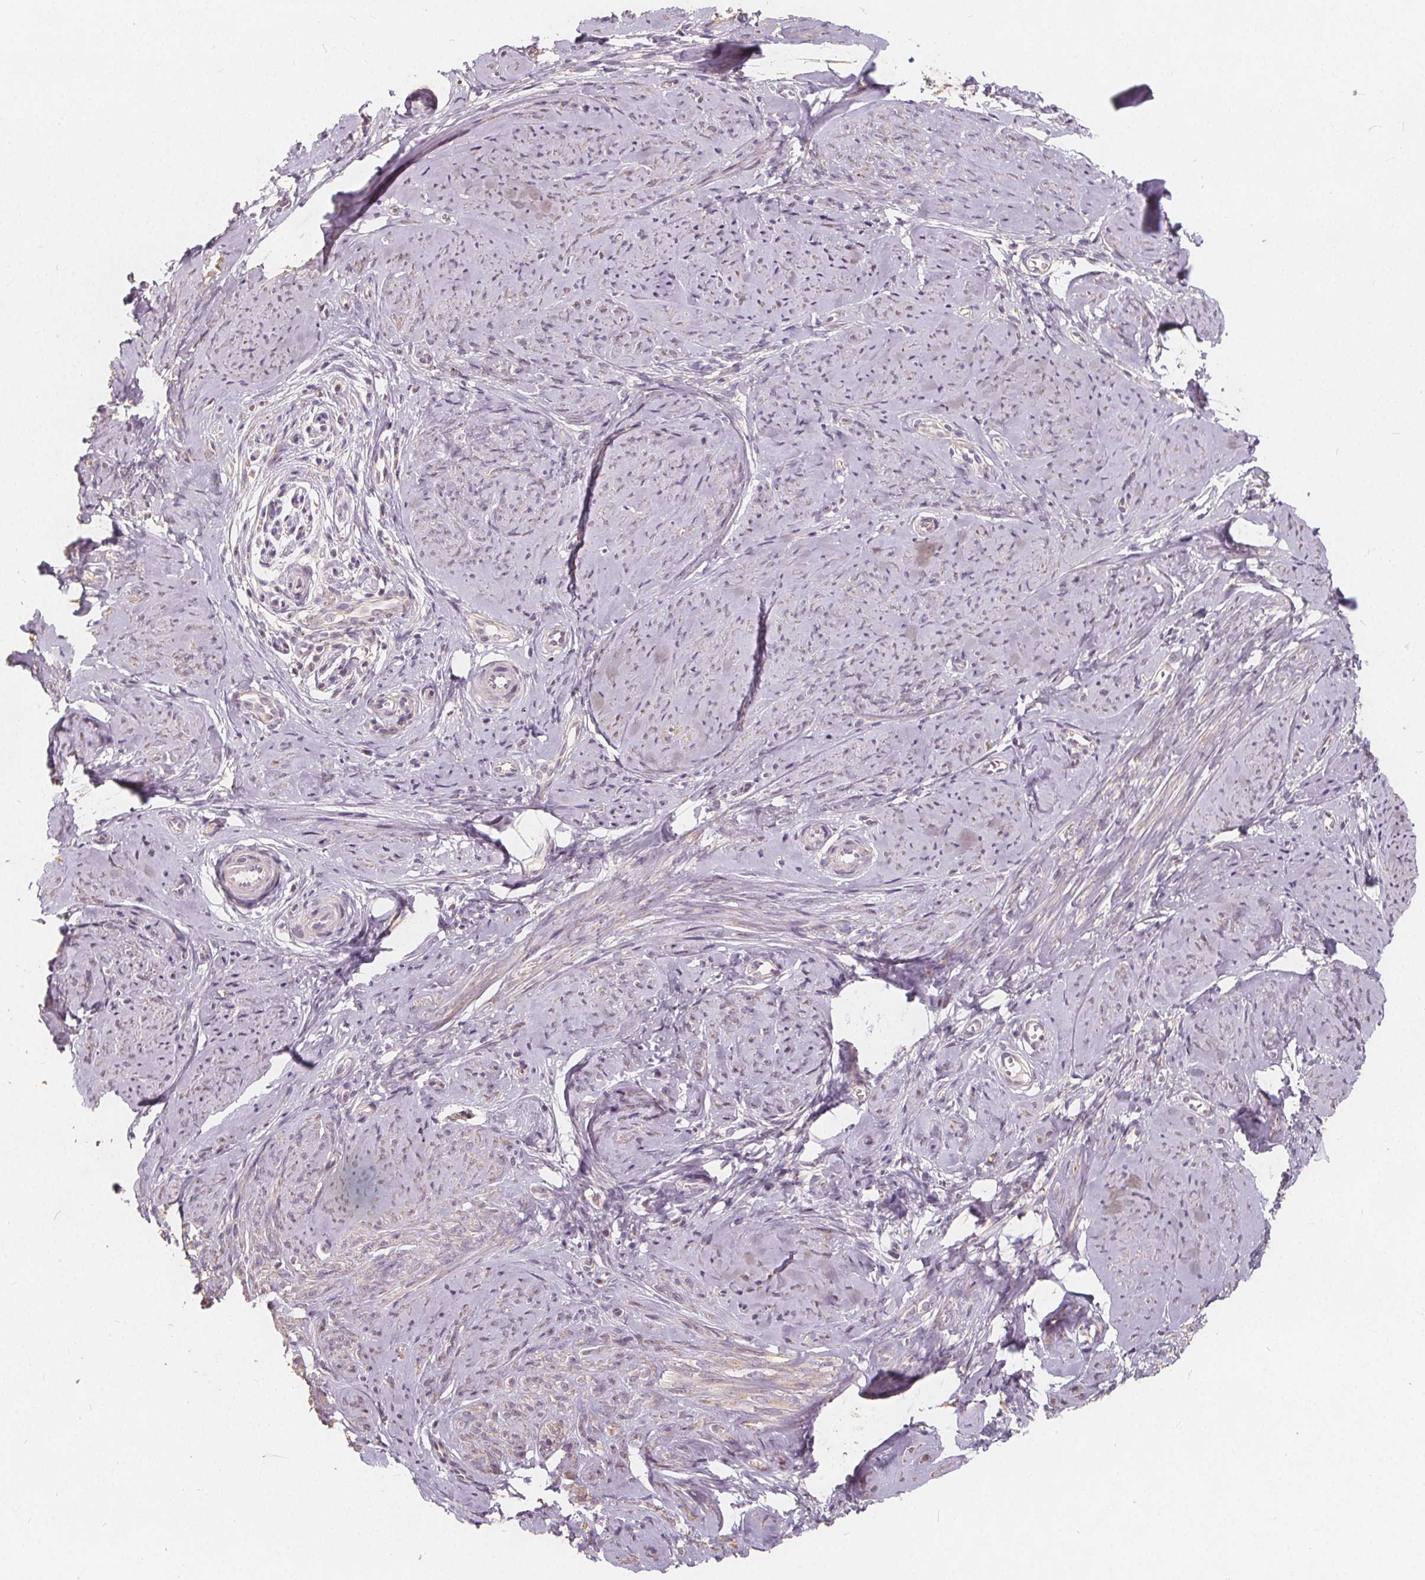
{"staining": {"intensity": "negative", "quantity": "none", "location": "none"}, "tissue": "smooth muscle", "cell_type": "Smooth muscle cells", "image_type": "normal", "snomed": [{"axis": "morphology", "description": "Normal tissue, NOS"}, {"axis": "topography", "description": "Smooth muscle"}], "caption": "A photomicrograph of smooth muscle stained for a protein demonstrates no brown staining in smooth muscle cells.", "gene": "DRC3", "patient": {"sex": "female", "age": 48}}